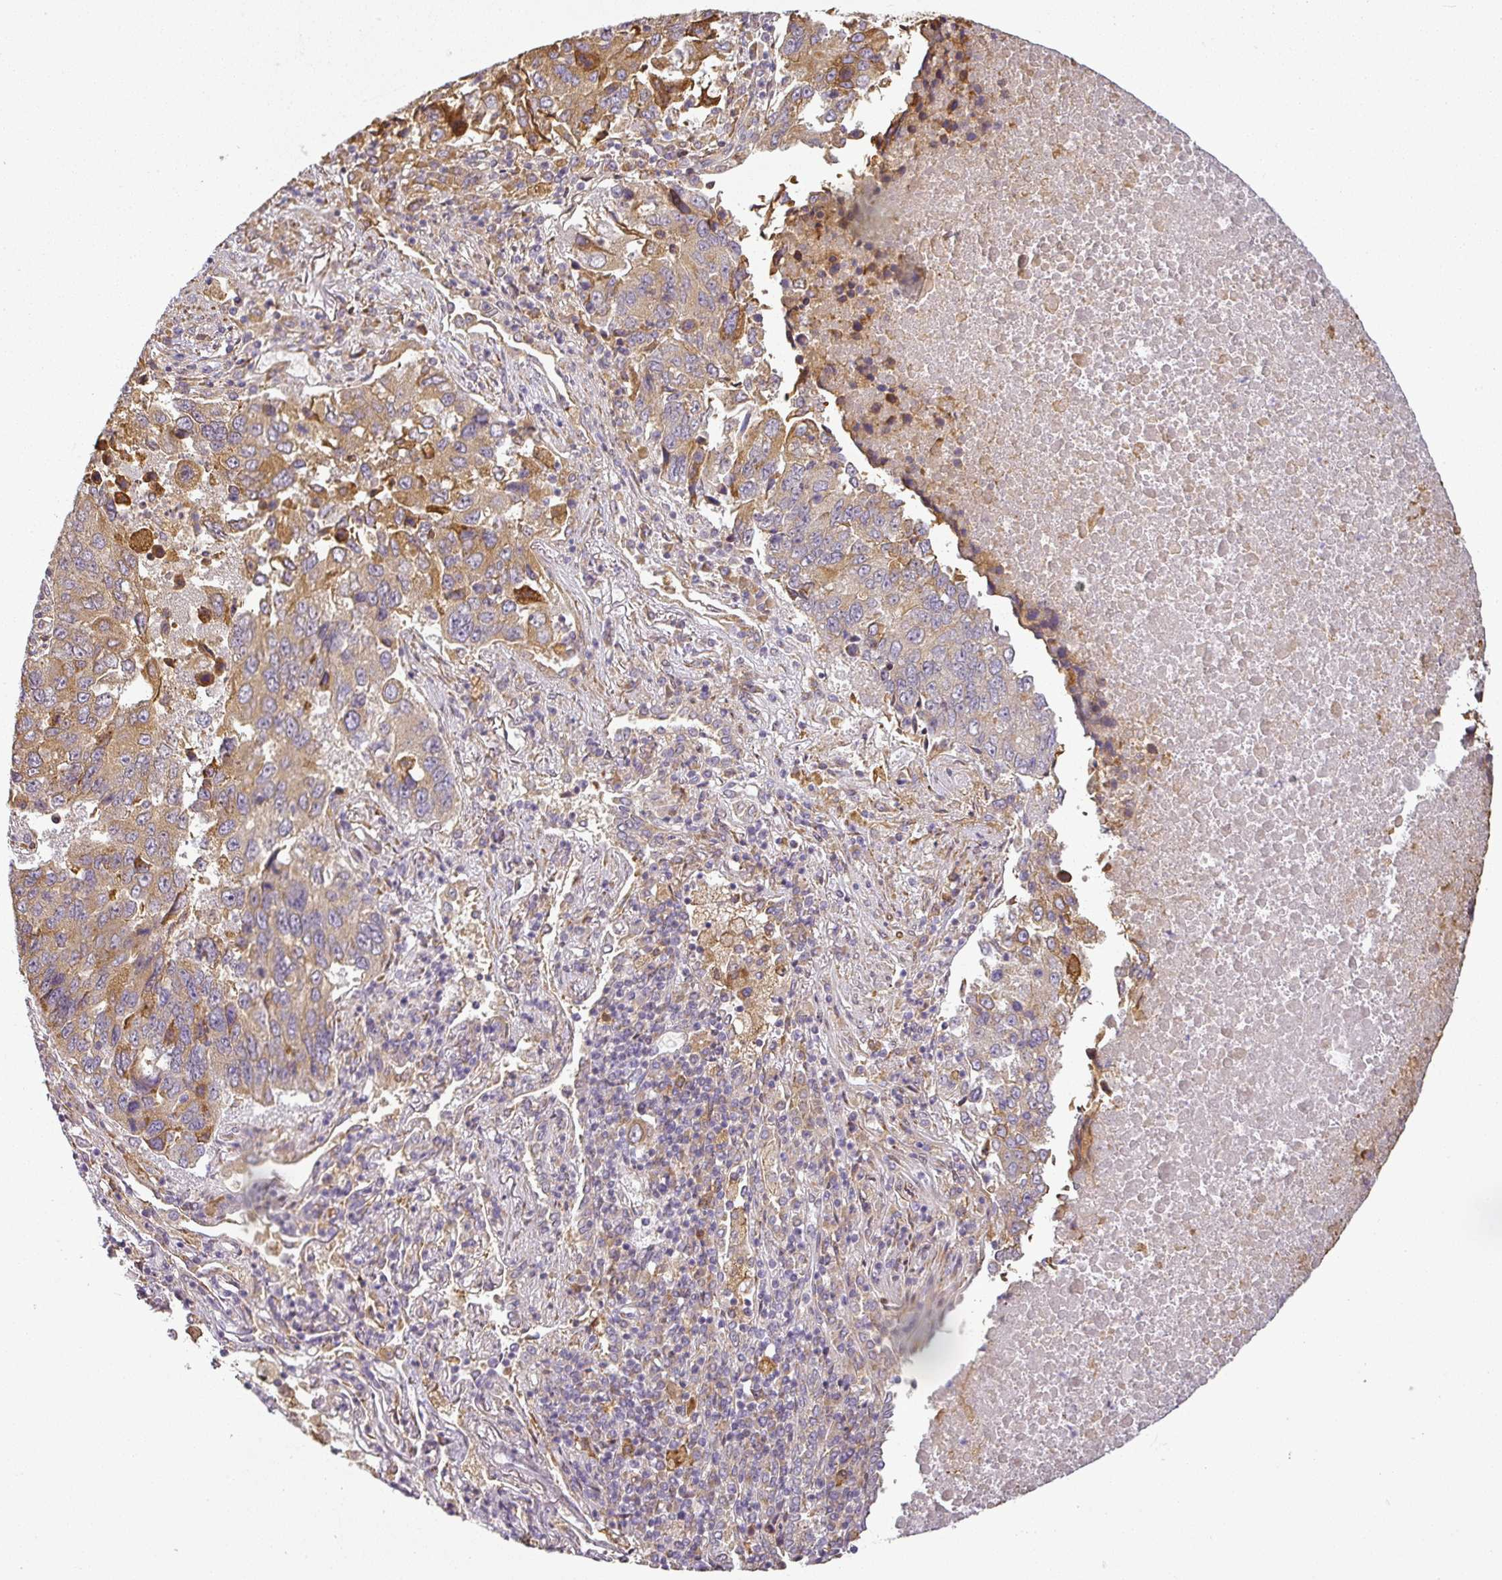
{"staining": {"intensity": "moderate", "quantity": "25%-75%", "location": "cytoplasmic/membranous"}, "tissue": "lung cancer", "cell_type": "Tumor cells", "image_type": "cancer", "snomed": [{"axis": "morphology", "description": "Squamous cell carcinoma, NOS"}, {"axis": "topography", "description": "Lung"}], "caption": "Protein staining shows moderate cytoplasmic/membranous expression in about 25%-75% of tumor cells in lung squamous cell carcinoma.", "gene": "CCDC144A", "patient": {"sex": "female", "age": 66}}